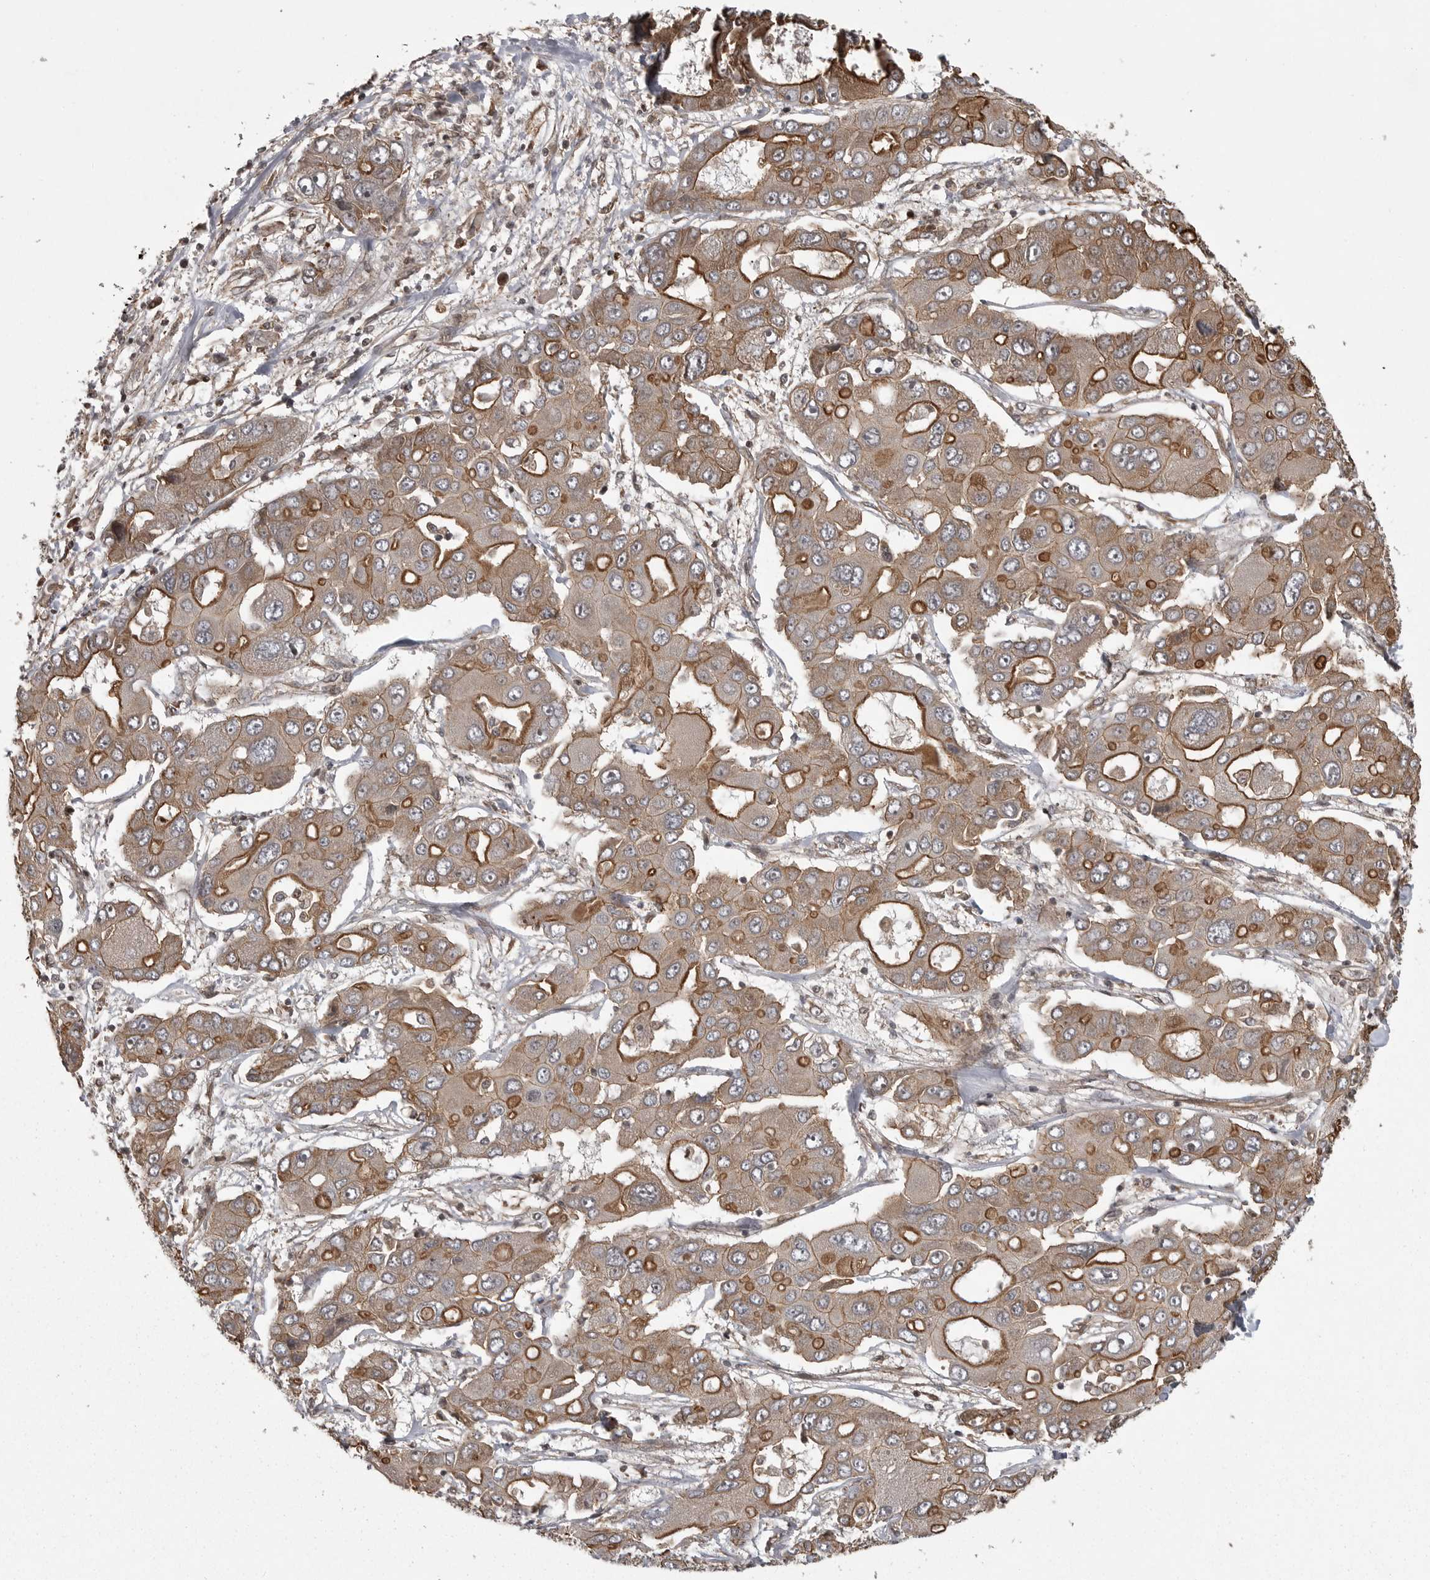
{"staining": {"intensity": "moderate", "quantity": ">75%", "location": "cytoplasmic/membranous"}, "tissue": "liver cancer", "cell_type": "Tumor cells", "image_type": "cancer", "snomed": [{"axis": "morphology", "description": "Cholangiocarcinoma"}, {"axis": "topography", "description": "Liver"}], "caption": "Immunohistochemical staining of human liver cancer (cholangiocarcinoma) exhibits medium levels of moderate cytoplasmic/membranous protein expression in about >75% of tumor cells.", "gene": "DNAJC8", "patient": {"sex": "male", "age": 67}}